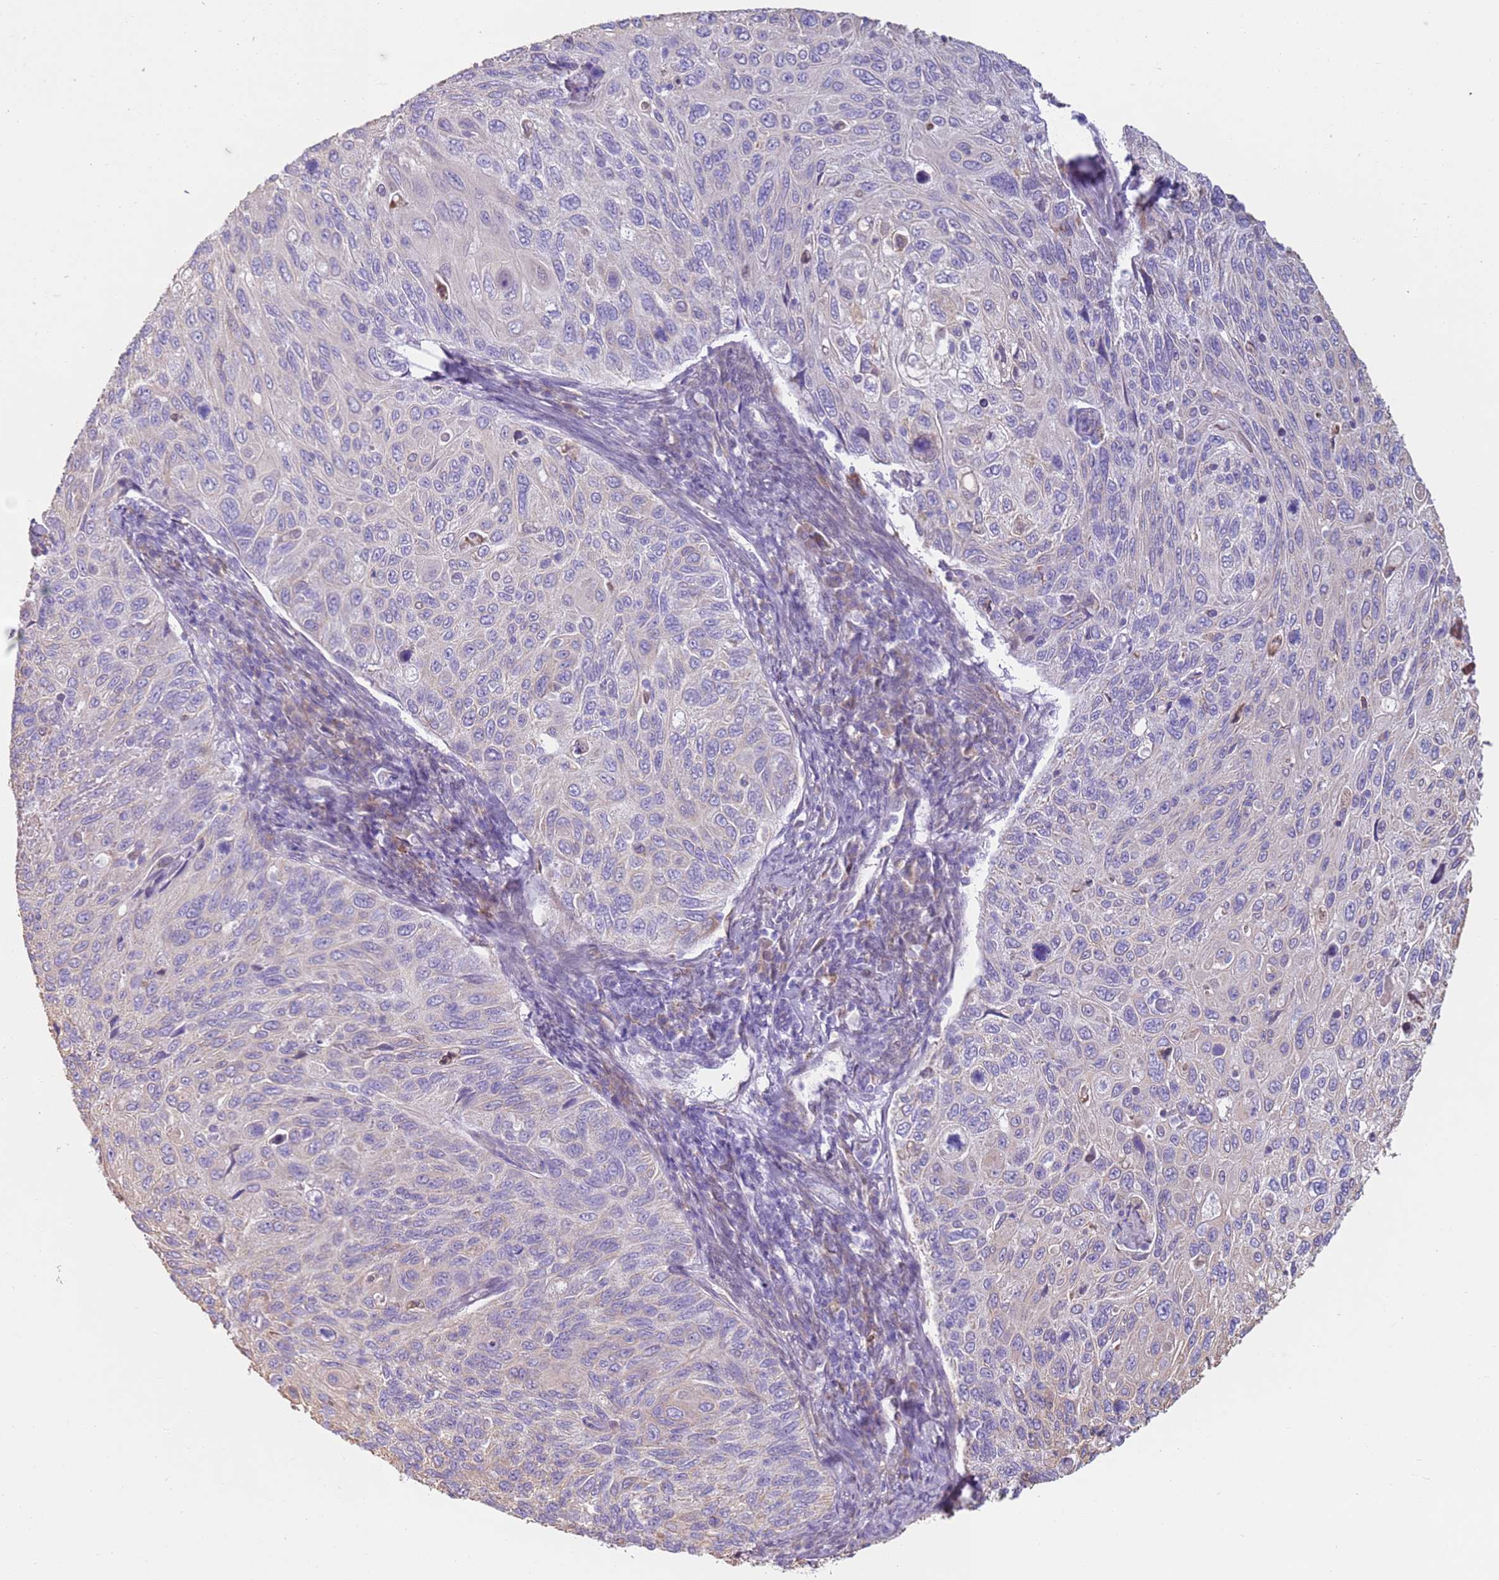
{"staining": {"intensity": "negative", "quantity": "none", "location": "none"}, "tissue": "cervical cancer", "cell_type": "Tumor cells", "image_type": "cancer", "snomed": [{"axis": "morphology", "description": "Squamous cell carcinoma, NOS"}, {"axis": "topography", "description": "Cervix"}], "caption": "IHC histopathology image of human cervical squamous cell carcinoma stained for a protein (brown), which displays no expression in tumor cells.", "gene": "OAF", "patient": {"sex": "female", "age": 70}}